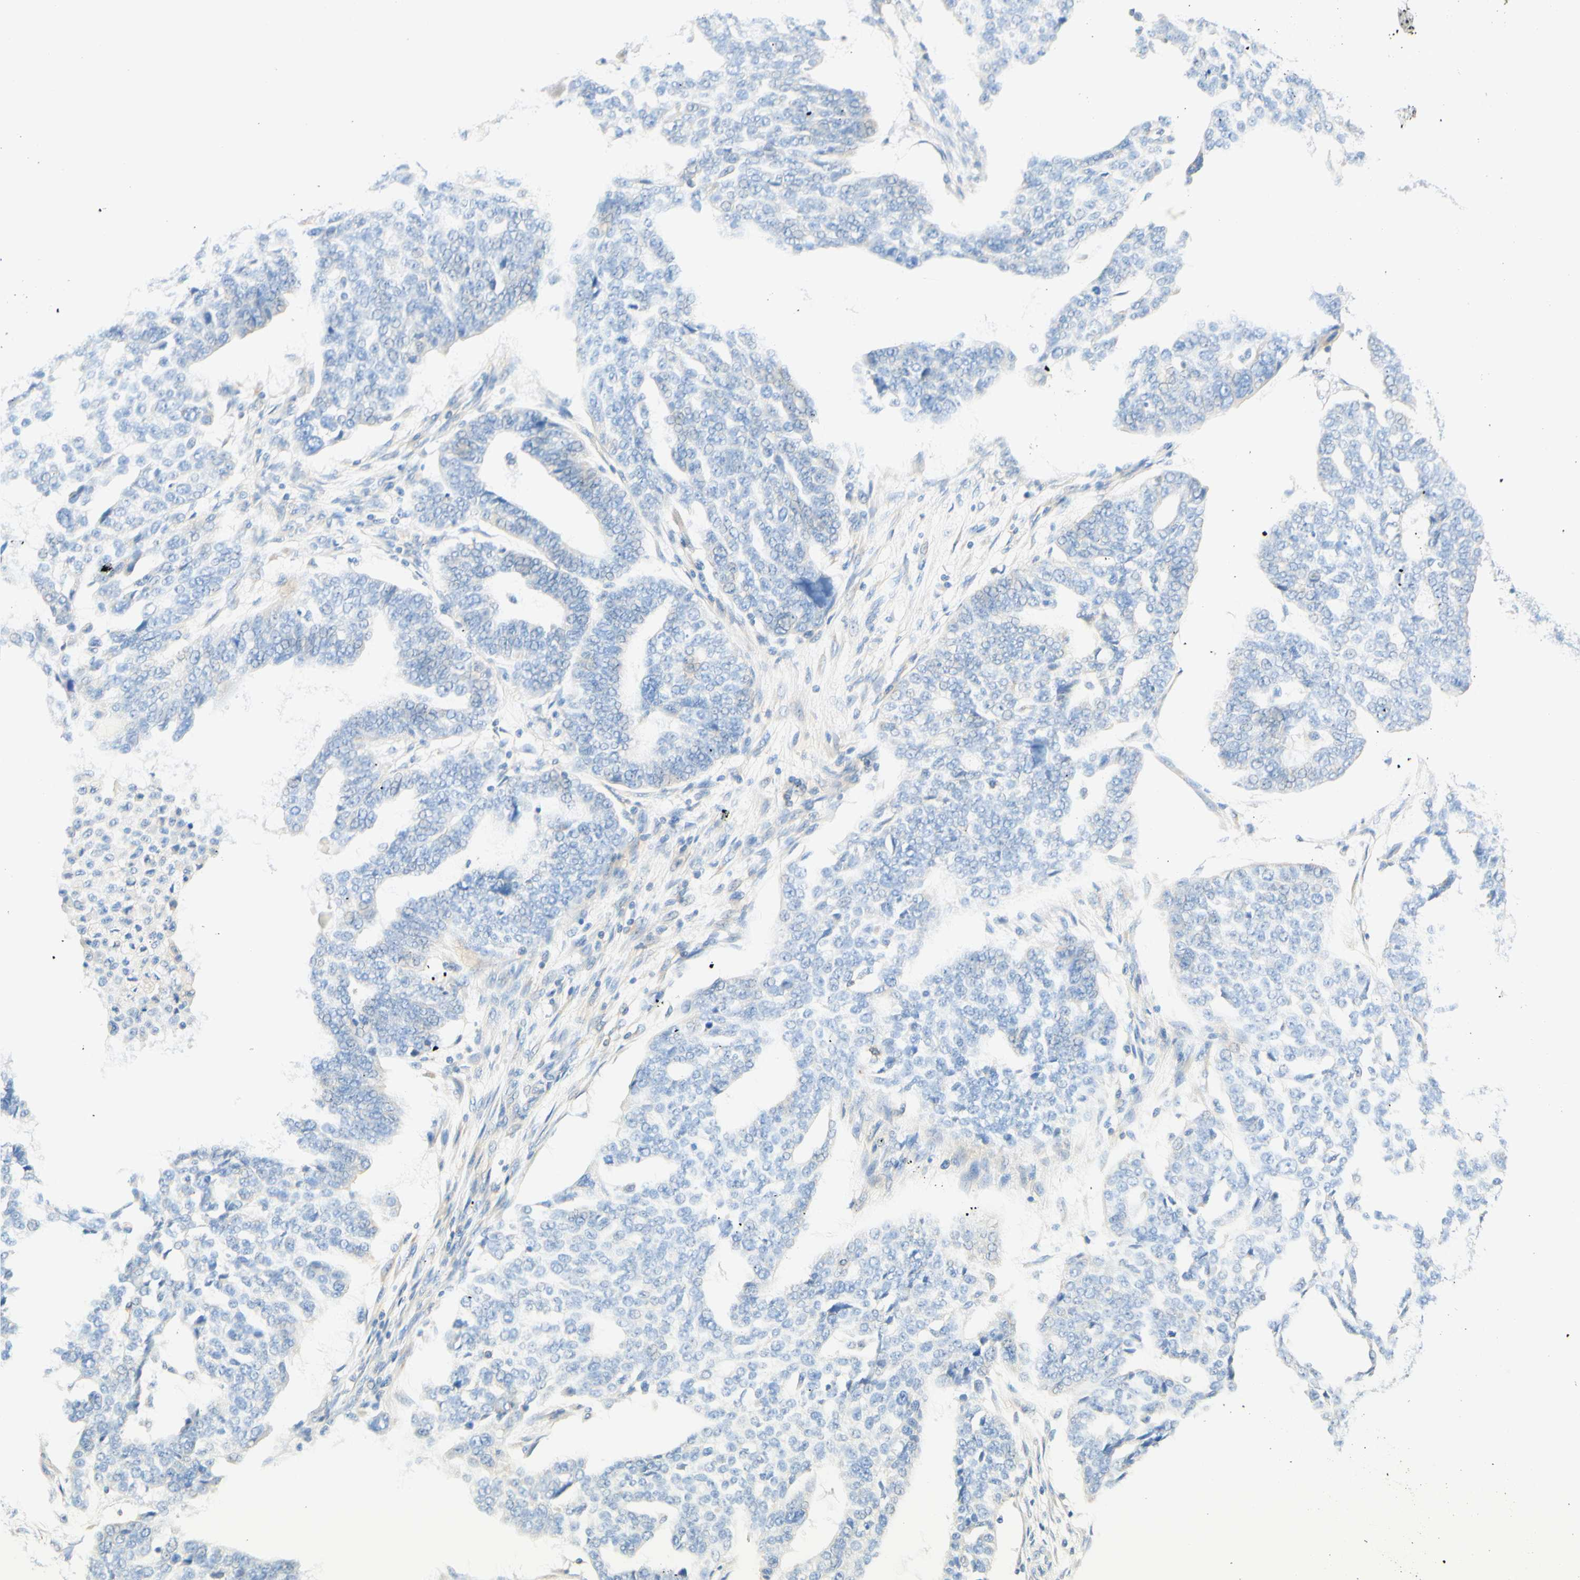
{"staining": {"intensity": "negative", "quantity": "none", "location": "none"}, "tissue": "ovarian cancer", "cell_type": "Tumor cells", "image_type": "cancer", "snomed": [{"axis": "morphology", "description": "Cystadenocarcinoma, serous, NOS"}, {"axis": "topography", "description": "Ovary"}], "caption": "This is an immunohistochemistry (IHC) image of ovarian serous cystadenocarcinoma. There is no staining in tumor cells.", "gene": "LAT", "patient": {"sex": "female", "age": 59}}